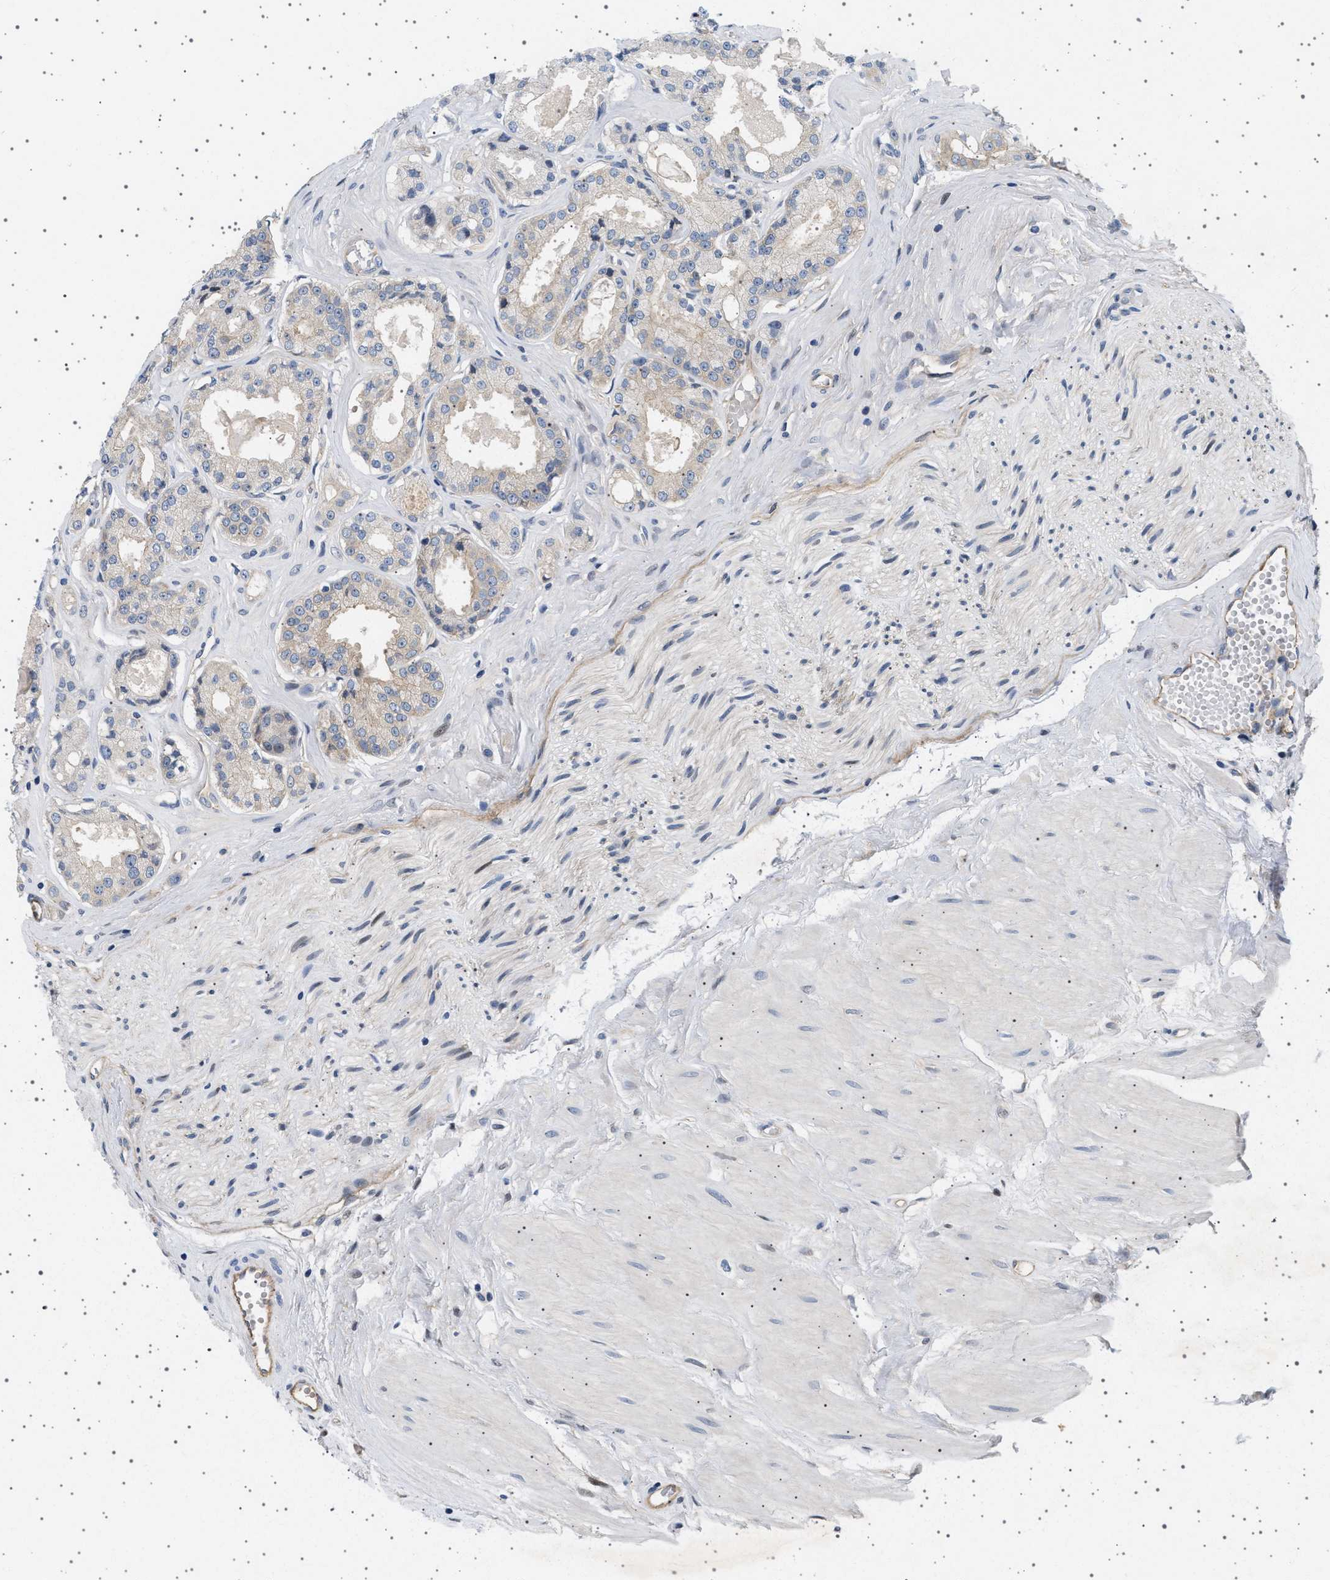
{"staining": {"intensity": "weak", "quantity": ">75%", "location": "cytoplasmic/membranous"}, "tissue": "prostate cancer", "cell_type": "Tumor cells", "image_type": "cancer", "snomed": [{"axis": "morphology", "description": "Adenocarcinoma, Low grade"}, {"axis": "topography", "description": "Prostate"}], "caption": "This is a histology image of immunohistochemistry (IHC) staining of prostate cancer (adenocarcinoma (low-grade)), which shows weak staining in the cytoplasmic/membranous of tumor cells.", "gene": "PLPP6", "patient": {"sex": "male", "age": 57}}